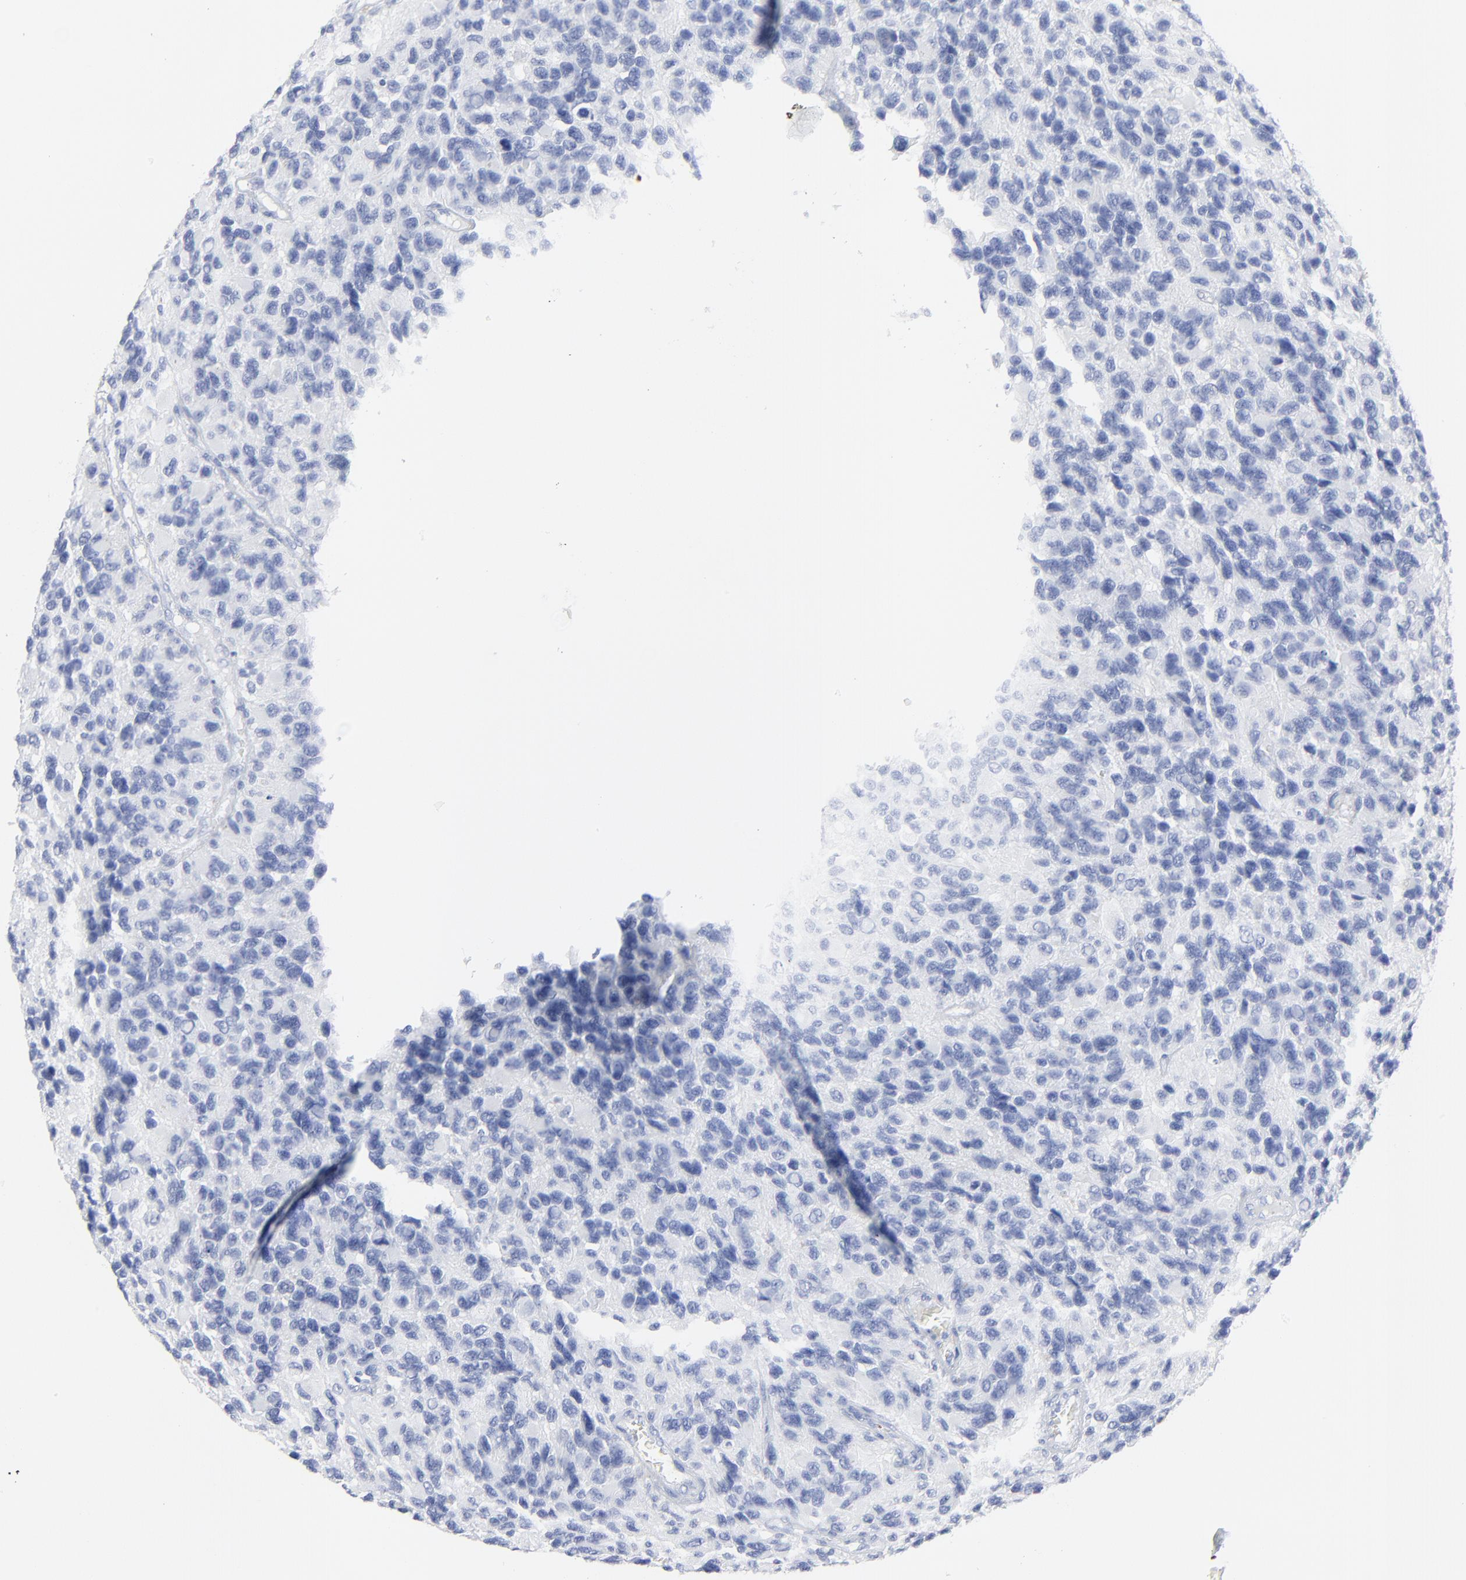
{"staining": {"intensity": "negative", "quantity": "none", "location": "none"}, "tissue": "glioma", "cell_type": "Tumor cells", "image_type": "cancer", "snomed": [{"axis": "morphology", "description": "Glioma, malignant, High grade"}, {"axis": "topography", "description": "Brain"}], "caption": "Tumor cells show no significant protein staining in malignant glioma (high-grade).", "gene": "LCN2", "patient": {"sex": "male", "age": 77}}